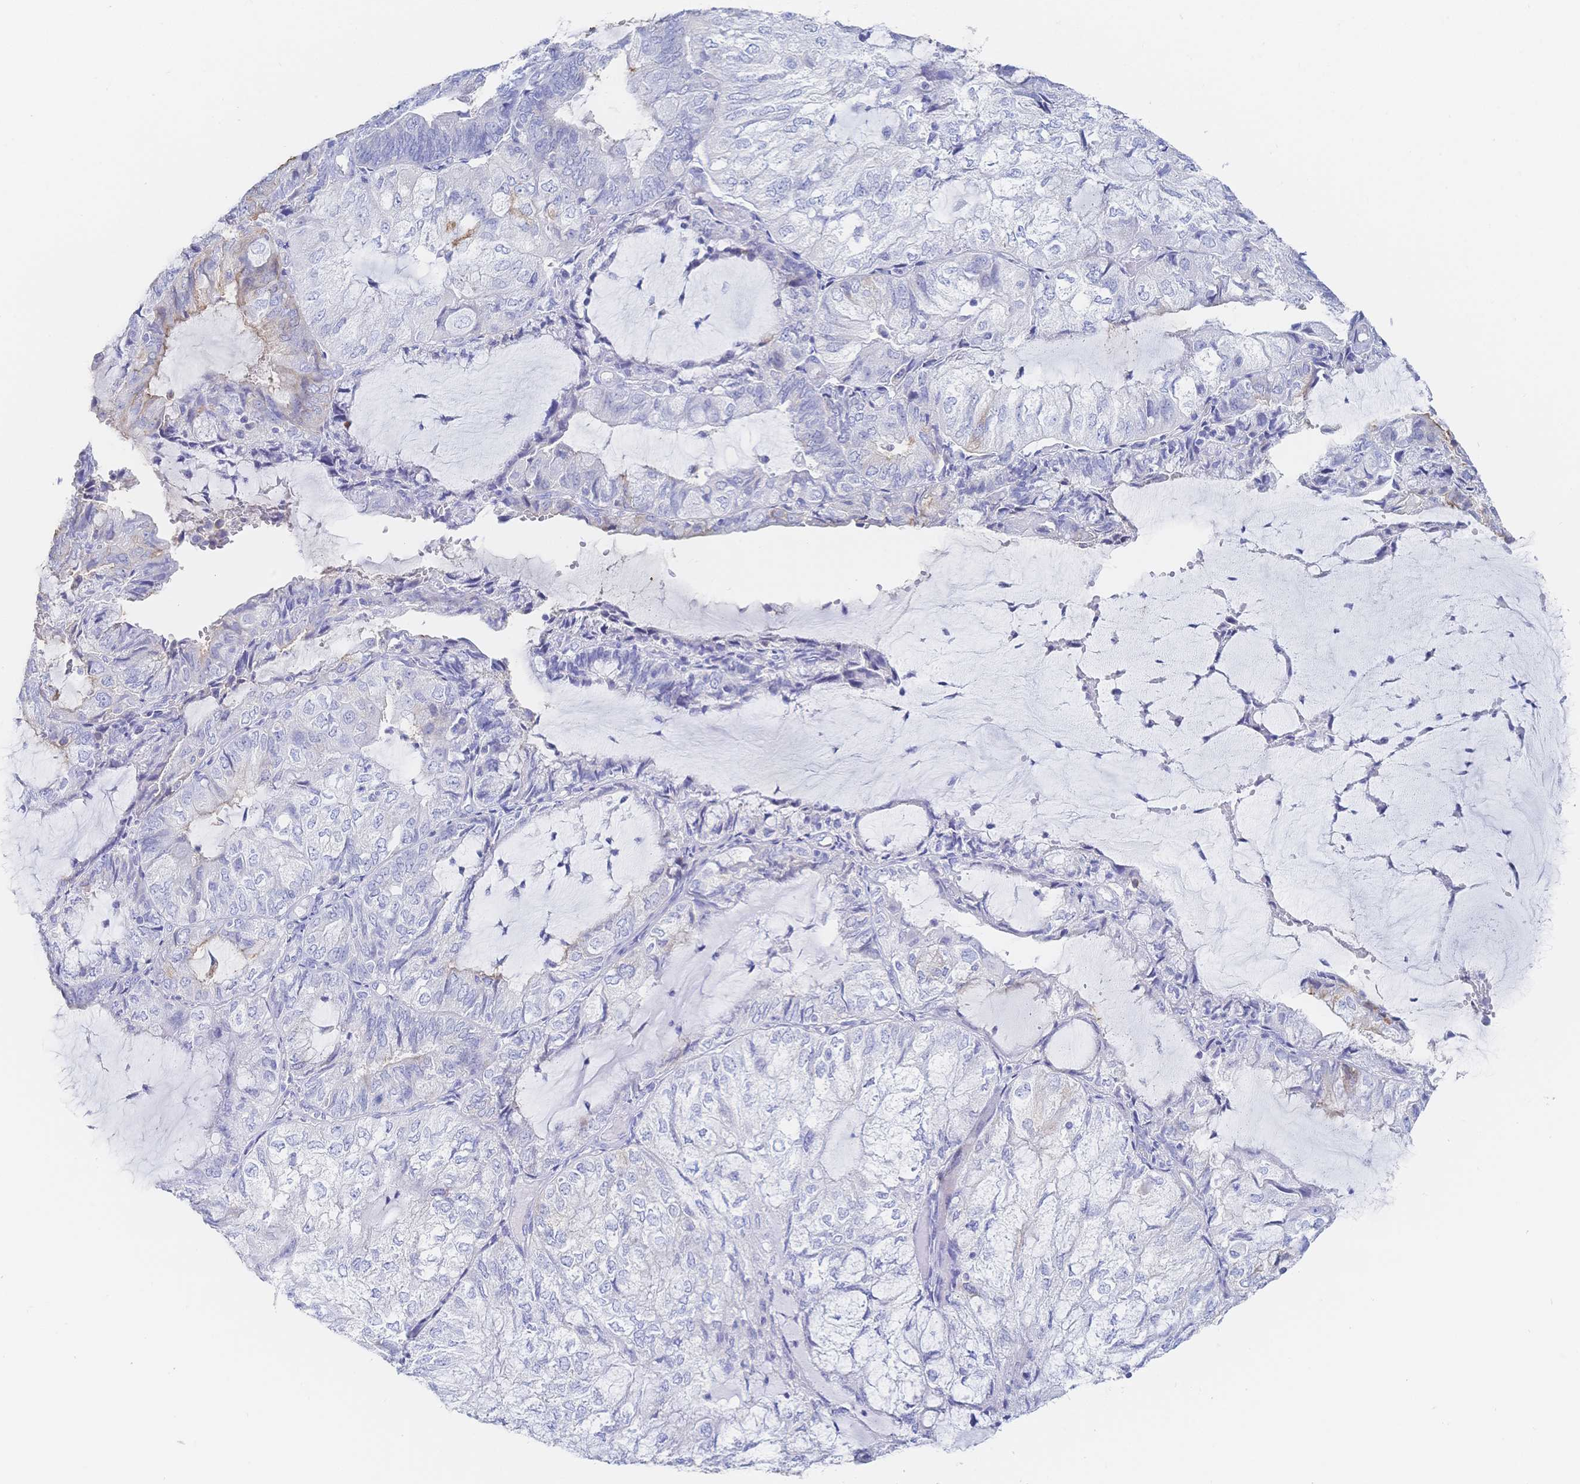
{"staining": {"intensity": "negative", "quantity": "none", "location": "none"}, "tissue": "endometrial cancer", "cell_type": "Tumor cells", "image_type": "cancer", "snomed": [{"axis": "morphology", "description": "Adenocarcinoma, NOS"}, {"axis": "topography", "description": "Endometrium"}], "caption": "Adenocarcinoma (endometrial) was stained to show a protein in brown. There is no significant expression in tumor cells. (Stains: DAB (3,3'-diaminobenzidine) IHC with hematoxylin counter stain, Microscopy: brightfield microscopy at high magnification).", "gene": "RRM1", "patient": {"sex": "female", "age": 81}}